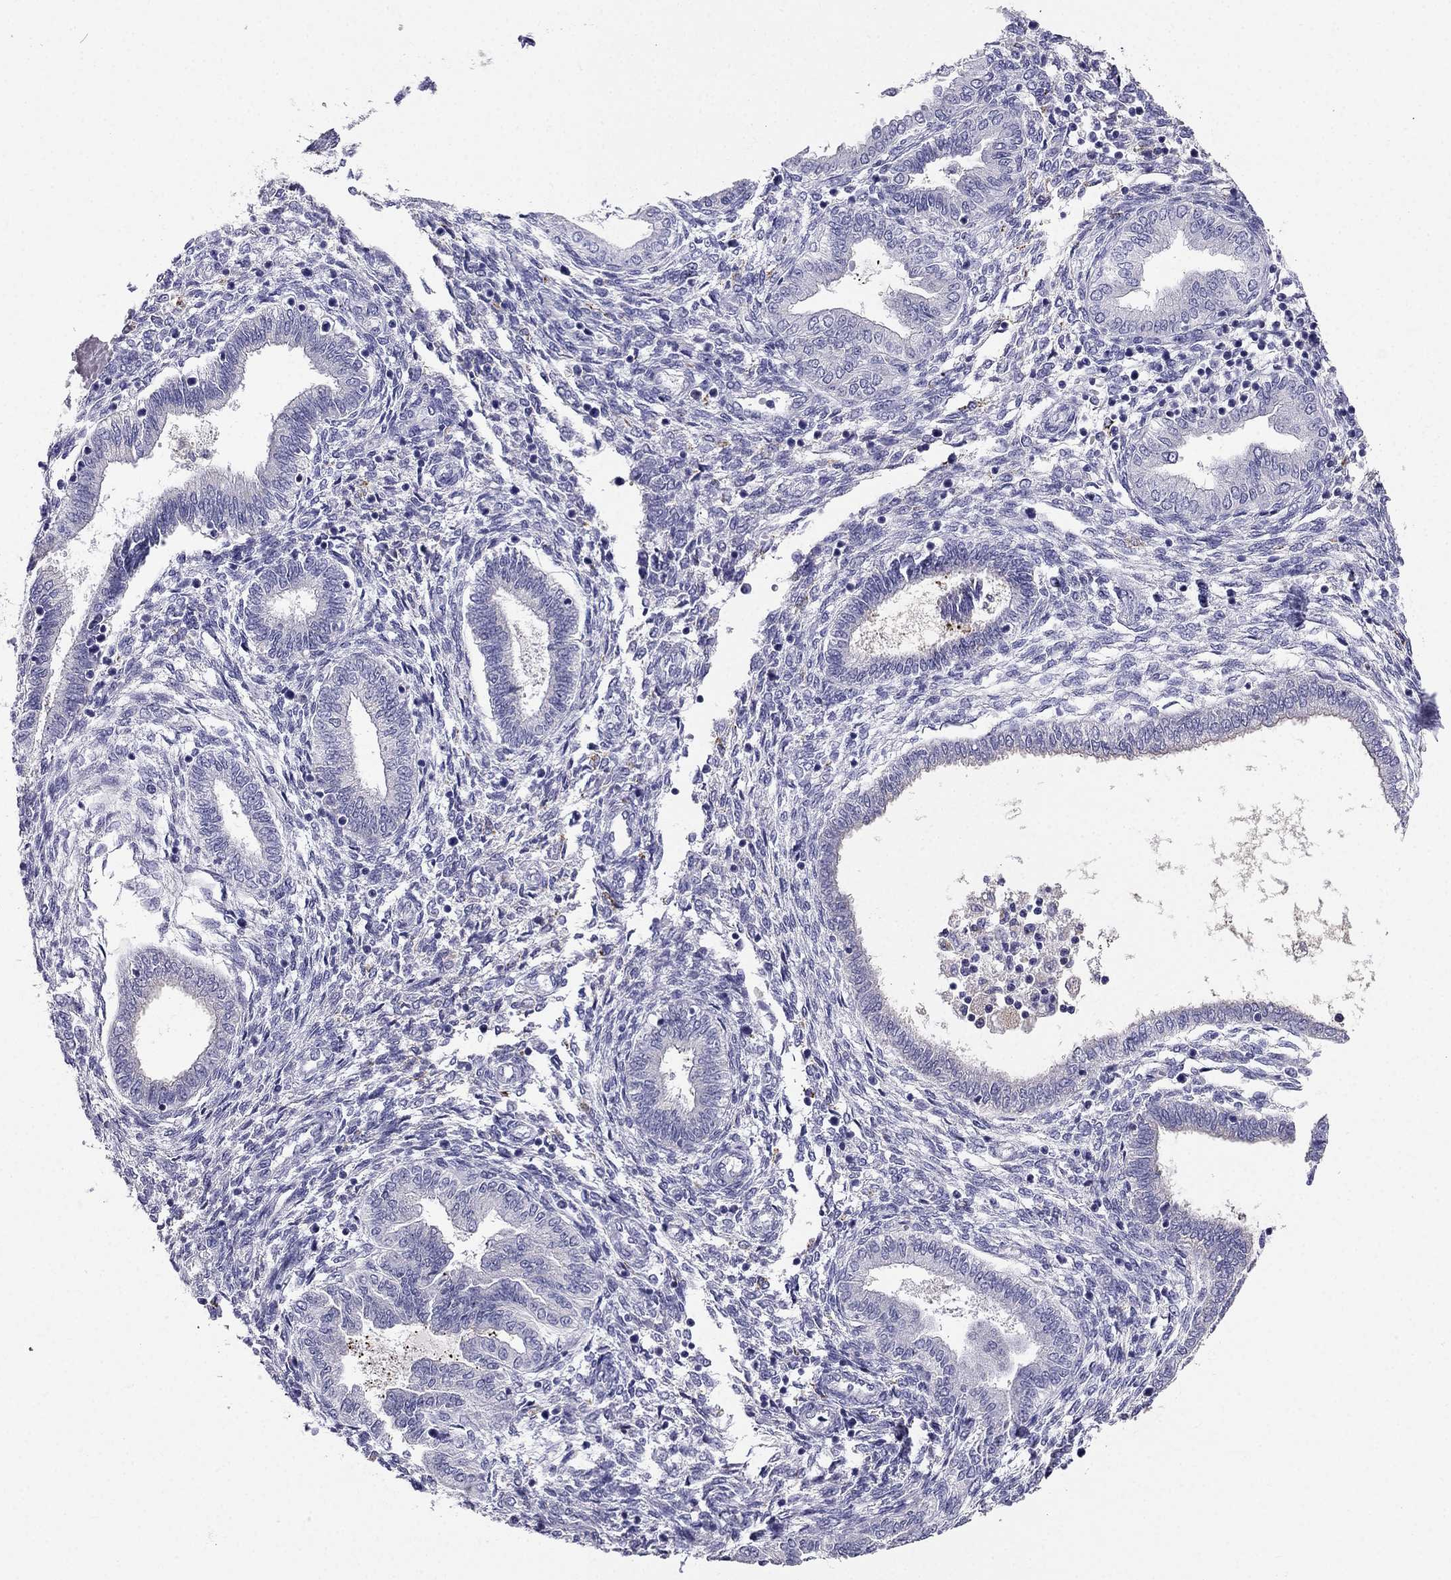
{"staining": {"intensity": "negative", "quantity": "none", "location": "none"}, "tissue": "endometrium", "cell_type": "Cells in endometrial stroma", "image_type": "normal", "snomed": [{"axis": "morphology", "description": "Normal tissue, NOS"}, {"axis": "topography", "description": "Endometrium"}], "caption": "Endometrium stained for a protein using immunohistochemistry exhibits no staining cells in endometrial stroma.", "gene": "PTH", "patient": {"sex": "female", "age": 42}}